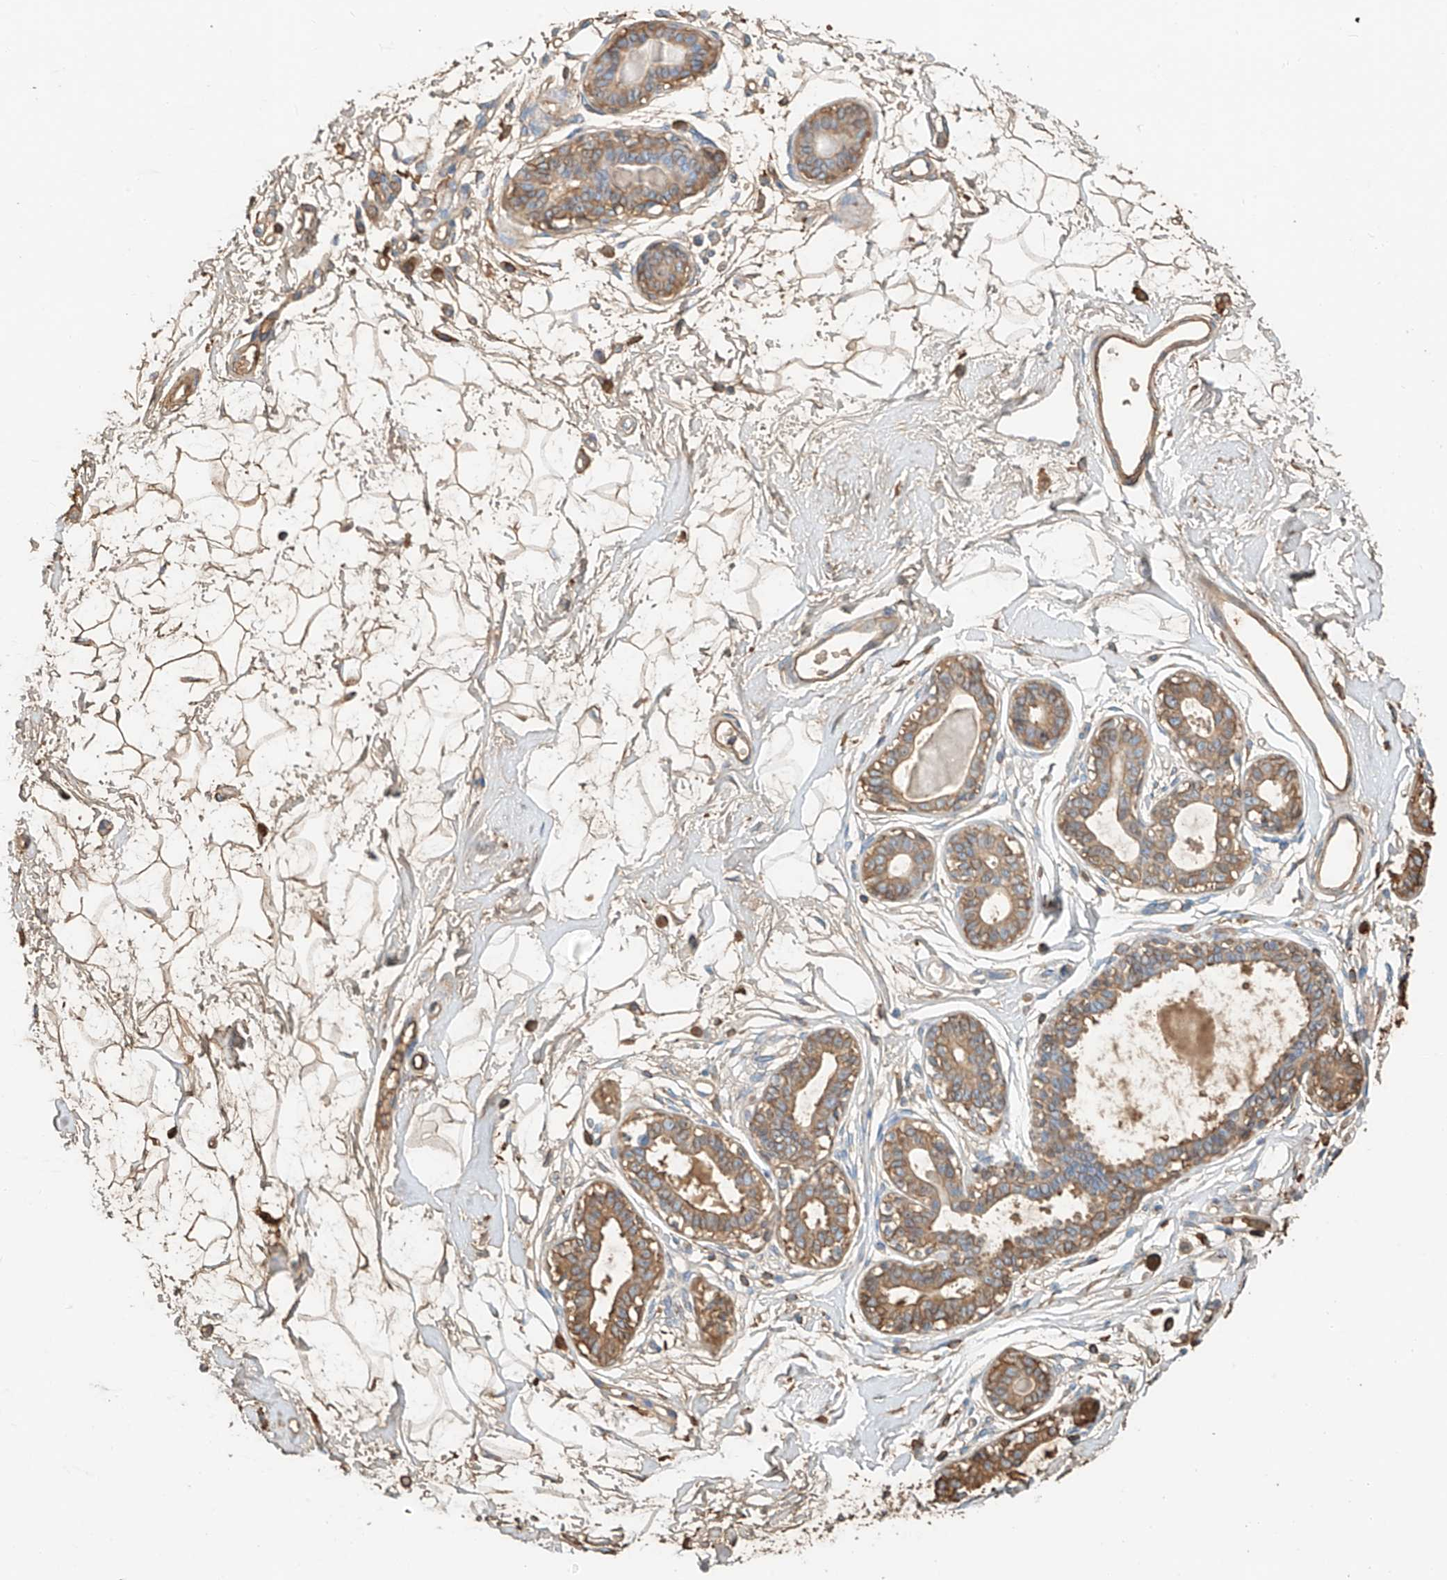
{"staining": {"intensity": "moderate", "quantity": "25%-75%", "location": "cytoplasmic/membranous"}, "tissue": "breast", "cell_type": "Adipocytes", "image_type": "normal", "snomed": [{"axis": "morphology", "description": "Normal tissue, NOS"}, {"axis": "topography", "description": "Breast"}], "caption": "The immunohistochemical stain shows moderate cytoplasmic/membranous staining in adipocytes of normal breast. Using DAB (3,3'-diaminobenzidine) (brown) and hematoxylin (blue) stains, captured at high magnification using brightfield microscopy.", "gene": "ZFP30", "patient": {"sex": "female", "age": 45}}